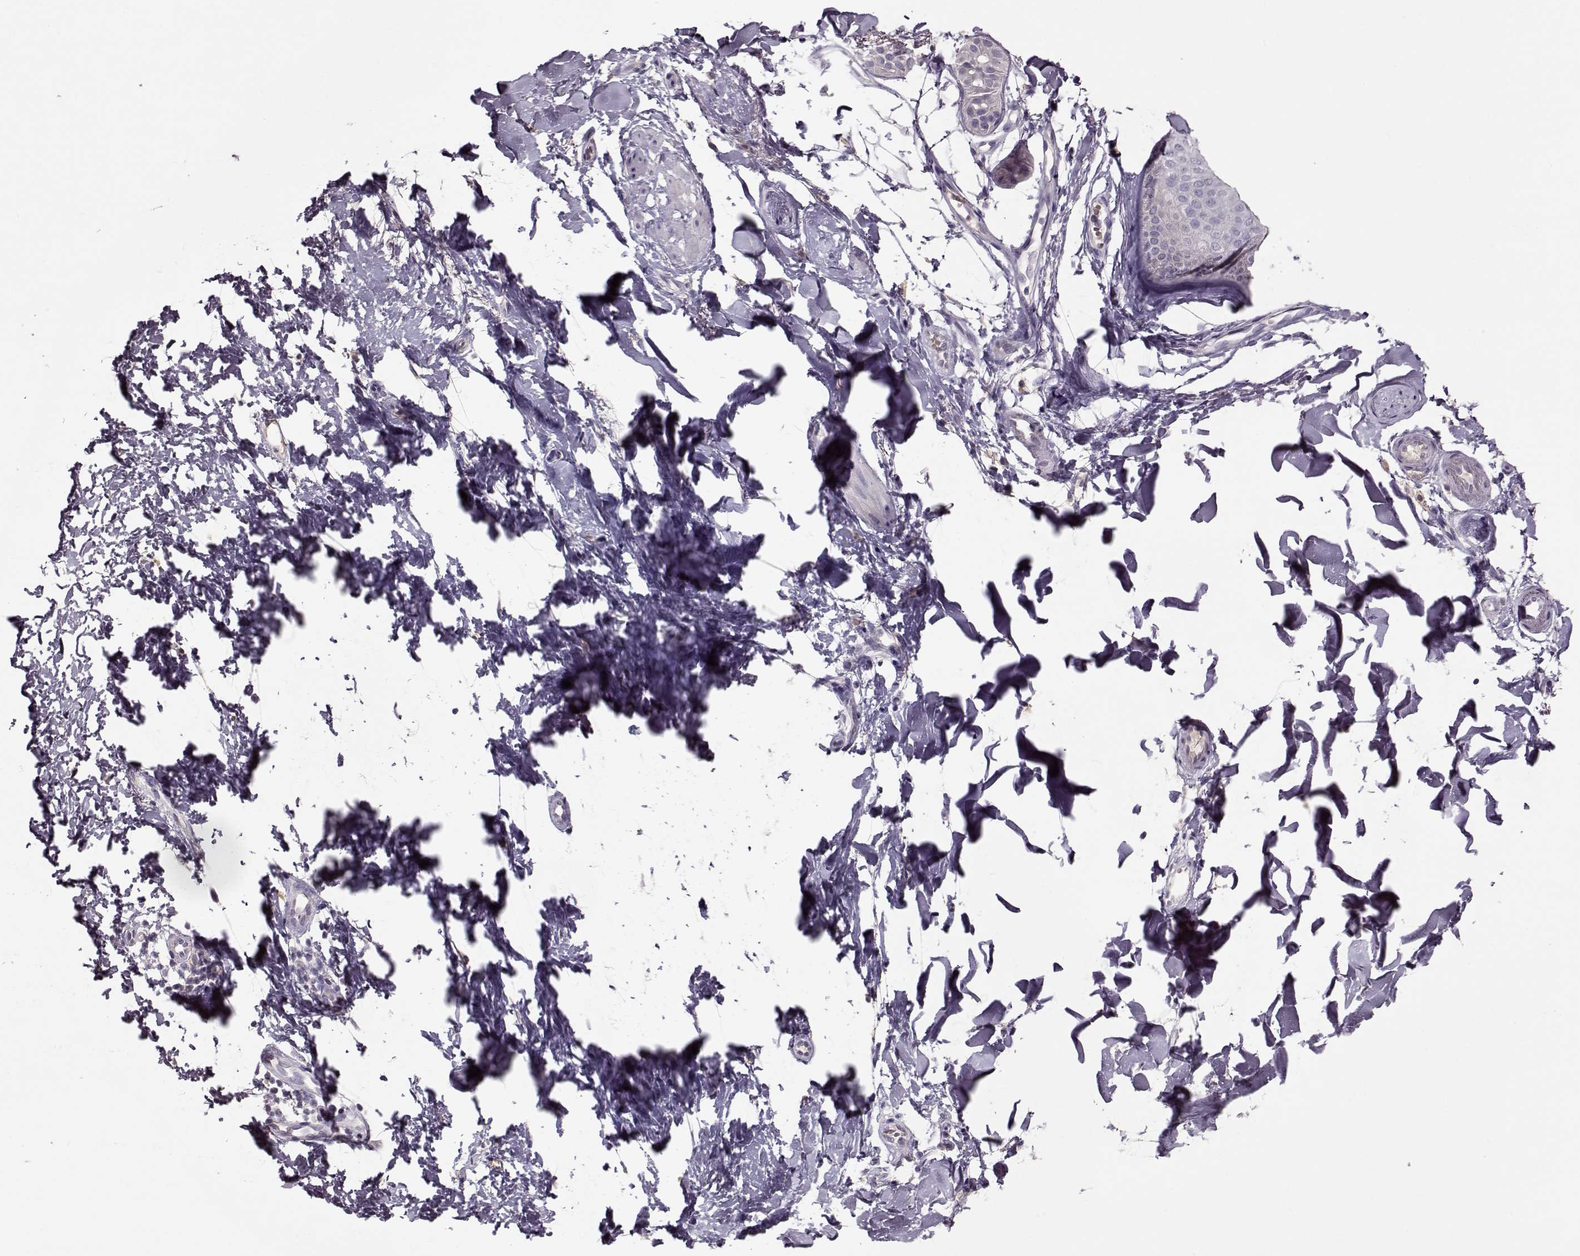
{"staining": {"intensity": "negative", "quantity": "none", "location": "none"}, "tissue": "skin cancer", "cell_type": "Tumor cells", "image_type": "cancer", "snomed": [{"axis": "morphology", "description": "Normal tissue, NOS"}, {"axis": "morphology", "description": "Basal cell carcinoma"}, {"axis": "topography", "description": "Skin"}], "caption": "Histopathology image shows no significant protein expression in tumor cells of basal cell carcinoma (skin). (DAB (3,3'-diaminobenzidine) IHC visualized using brightfield microscopy, high magnification).", "gene": "ACOT11", "patient": {"sex": "male", "age": 84}}